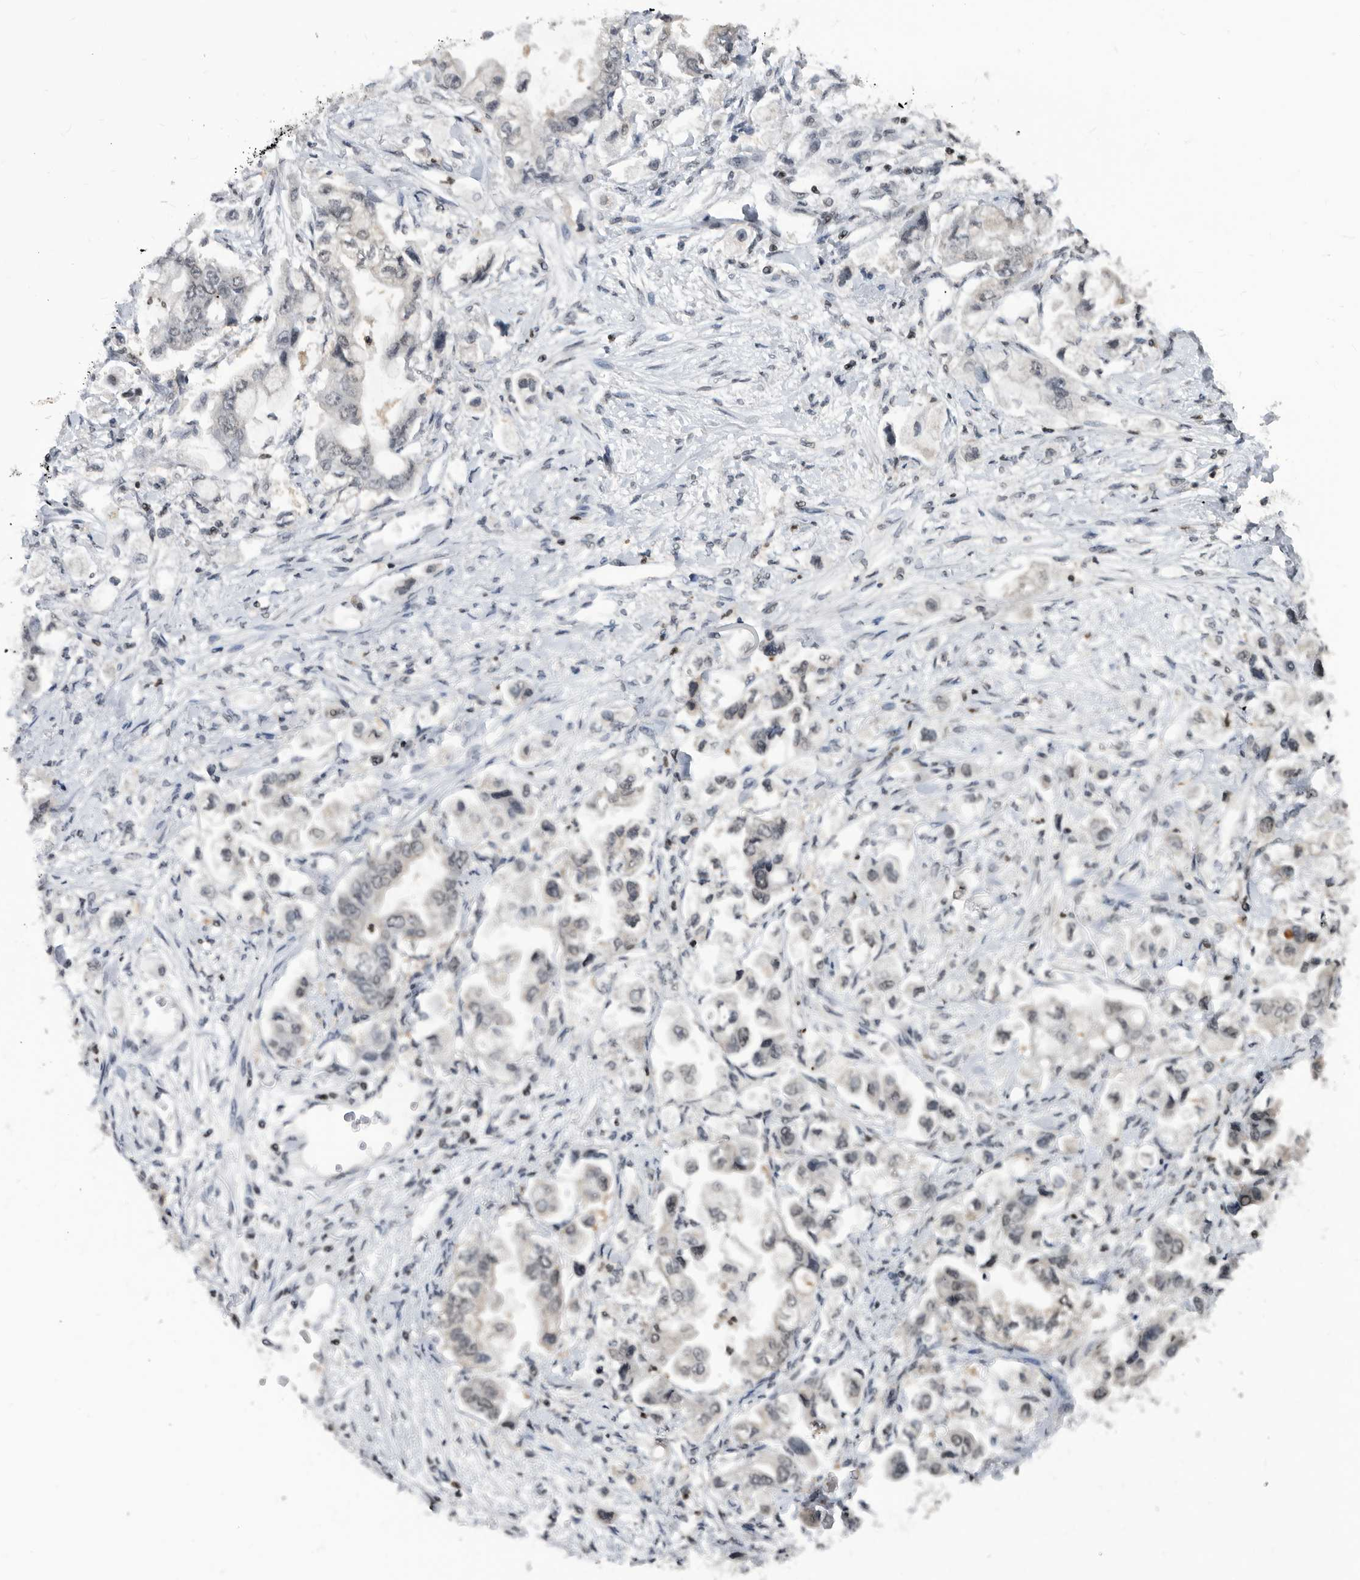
{"staining": {"intensity": "weak", "quantity": ">75%", "location": "nuclear"}, "tissue": "stomach cancer", "cell_type": "Tumor cells", "image_type": "cancer", "snomed": [{"axis": "morphology", "description": "Adenocarcinoma, NOS"}, {"axis": "topography", "description": "Stomach"}], "caption": "Immunohistochemistry of adenocarcinoma (stomach) displays low levels of weak nuclear positivity in approximately >75% of tumor cells.", "gene": "TSTD1", "patient": {"sex": "male", "age": 62}}